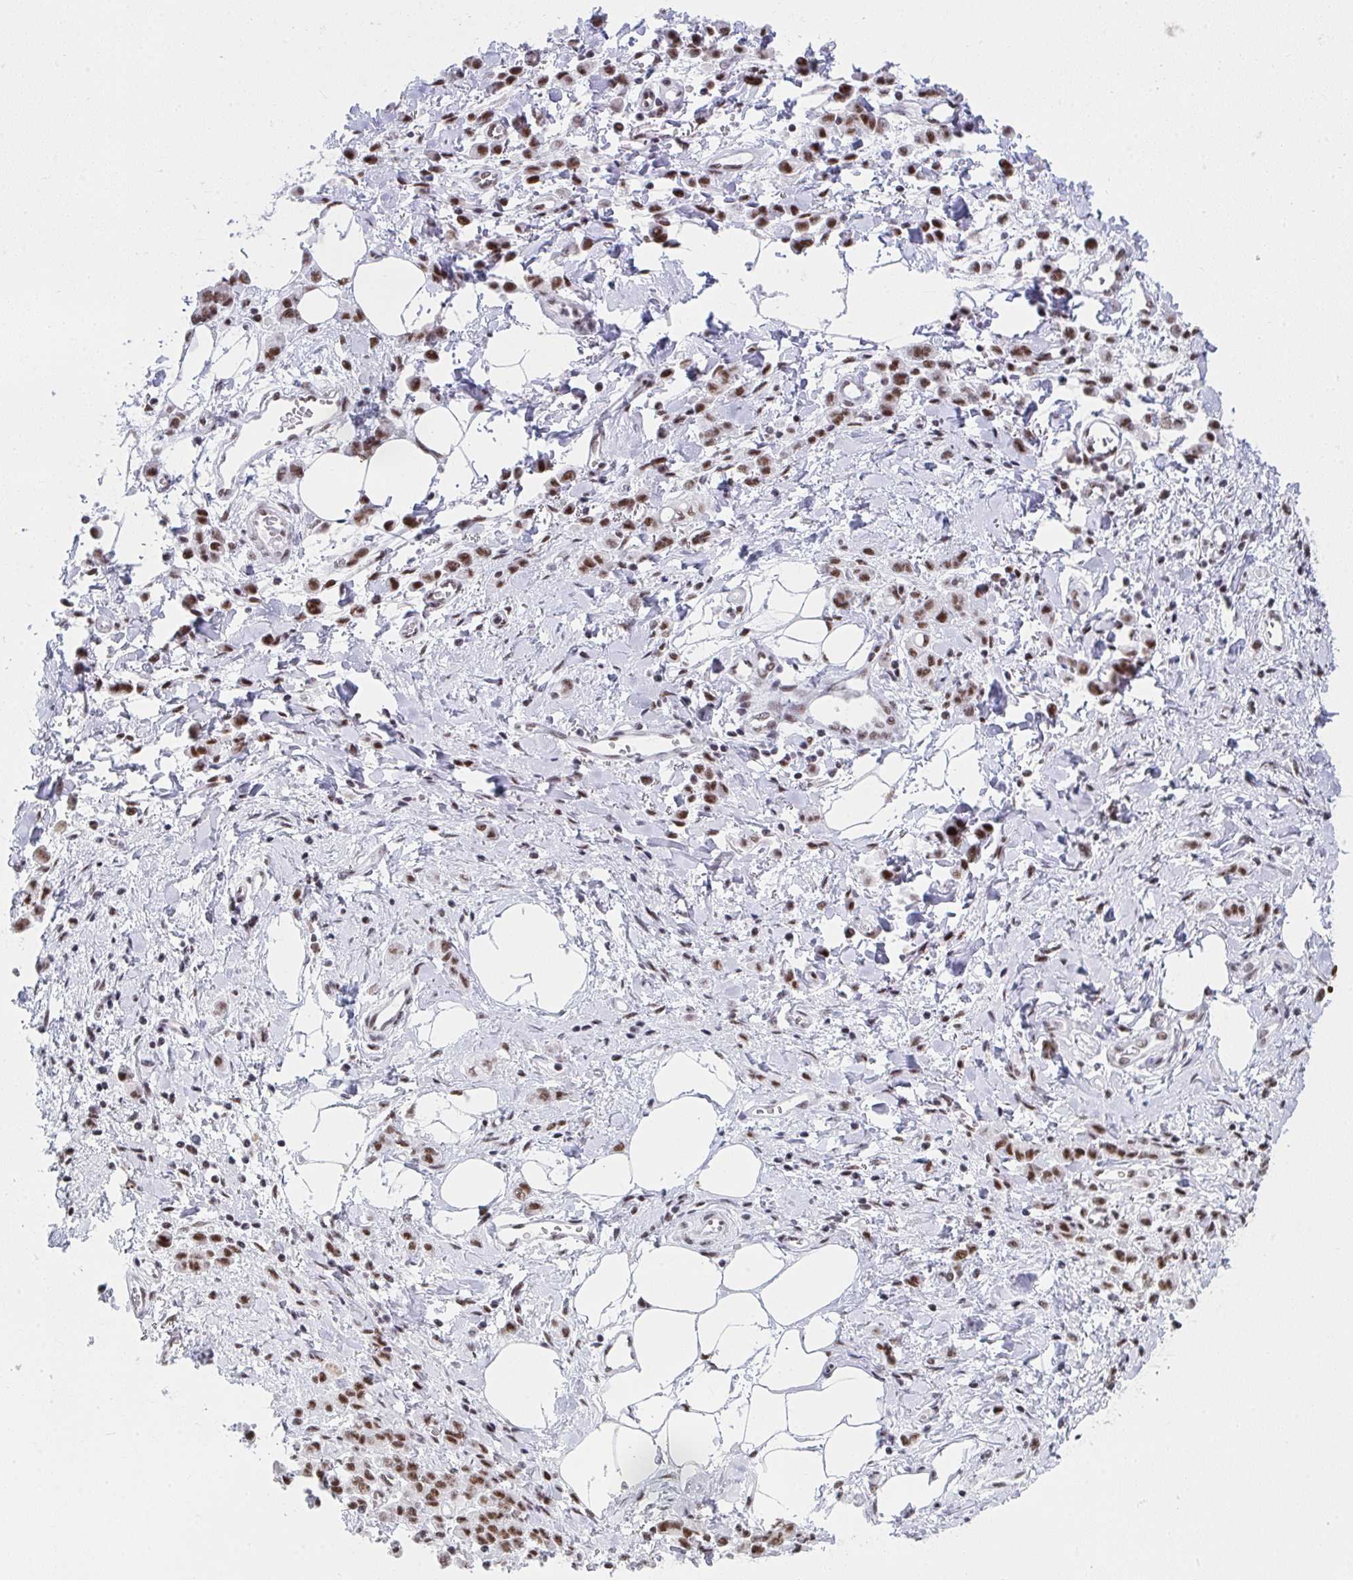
{"staining": {"intensity": "moderate", "quantity": ">75%", "location": "nuclear"}, "tissue": "stomach cancer", "cell_type": "Tumor cells", "image_type": "cancer", "snomed": [{"axis": "morphology", "description": "Adenocarcinoma, NOS"}, {"axis": "topography", "description": "Stomach"}], "caption": "Adenocarcinoma (stomach) tissue reveals moderate nuclear expression in approximately >75% of tumor cells, visualized by immunohistochemistry.", "gene": "SNRNP70", "patient": {"sex": "male", "age": 77}}